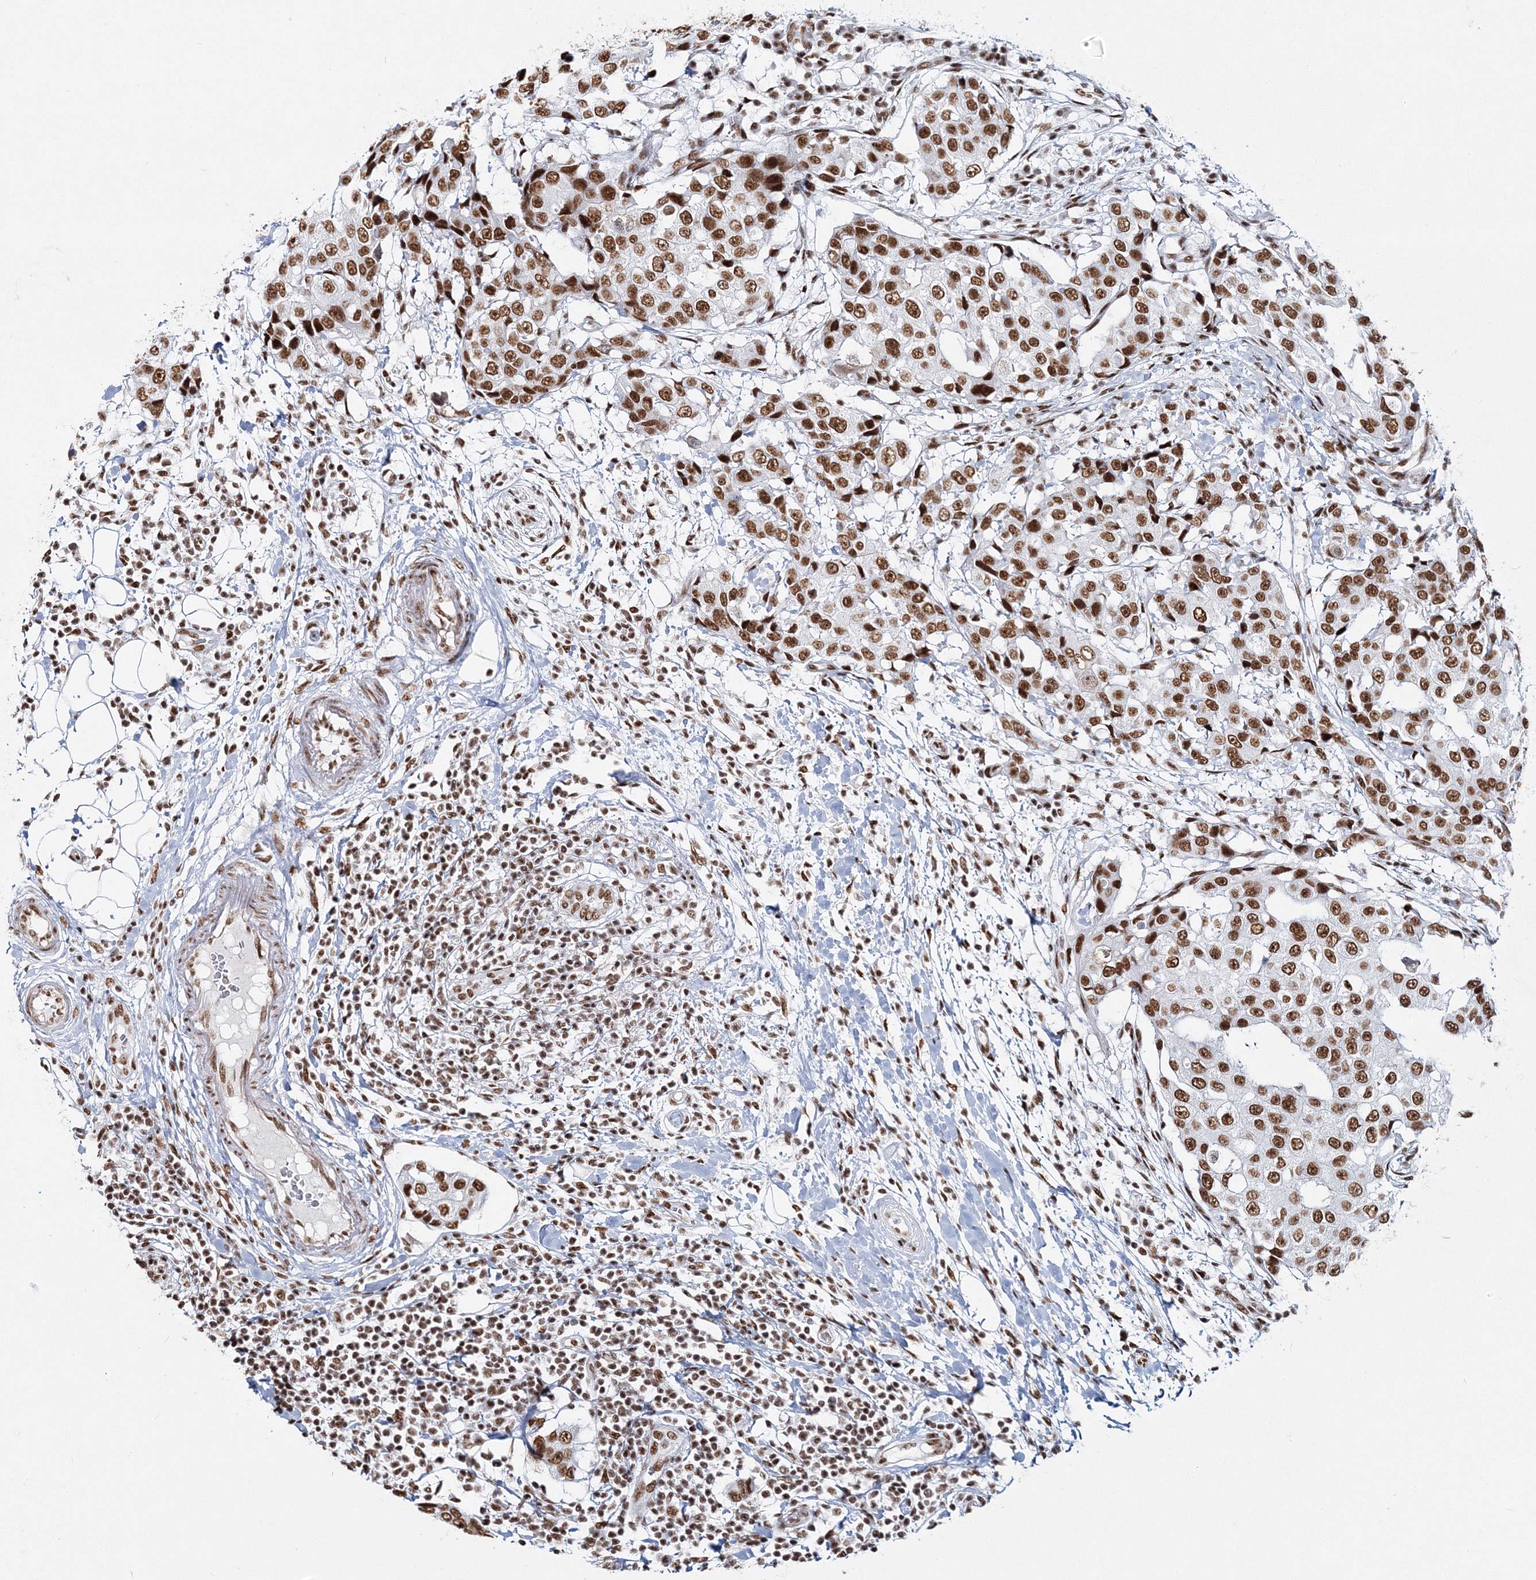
{"staining": {"intensity": "strong", "quantity": ">75%", "location": "nuclear"}, "tissue": "breast cancer", "cell_type": "Tumor cells", "image_type": "cancer", "snomed": [{"axis": "morphology", "description": "Duct carcinoma"}, {"axis": "topography", "description": "Breast"}], "caption": "Immunohistochemical staining of breast cancer shows high levels of strong nuclear positivity in about >75% of tumor cells. Immunohistochemistry (ihc) stains the protein in brown and the nuclei are stained blue.", "gene": "QRICH1", "patient": {"sex": "female", "age": 27}}